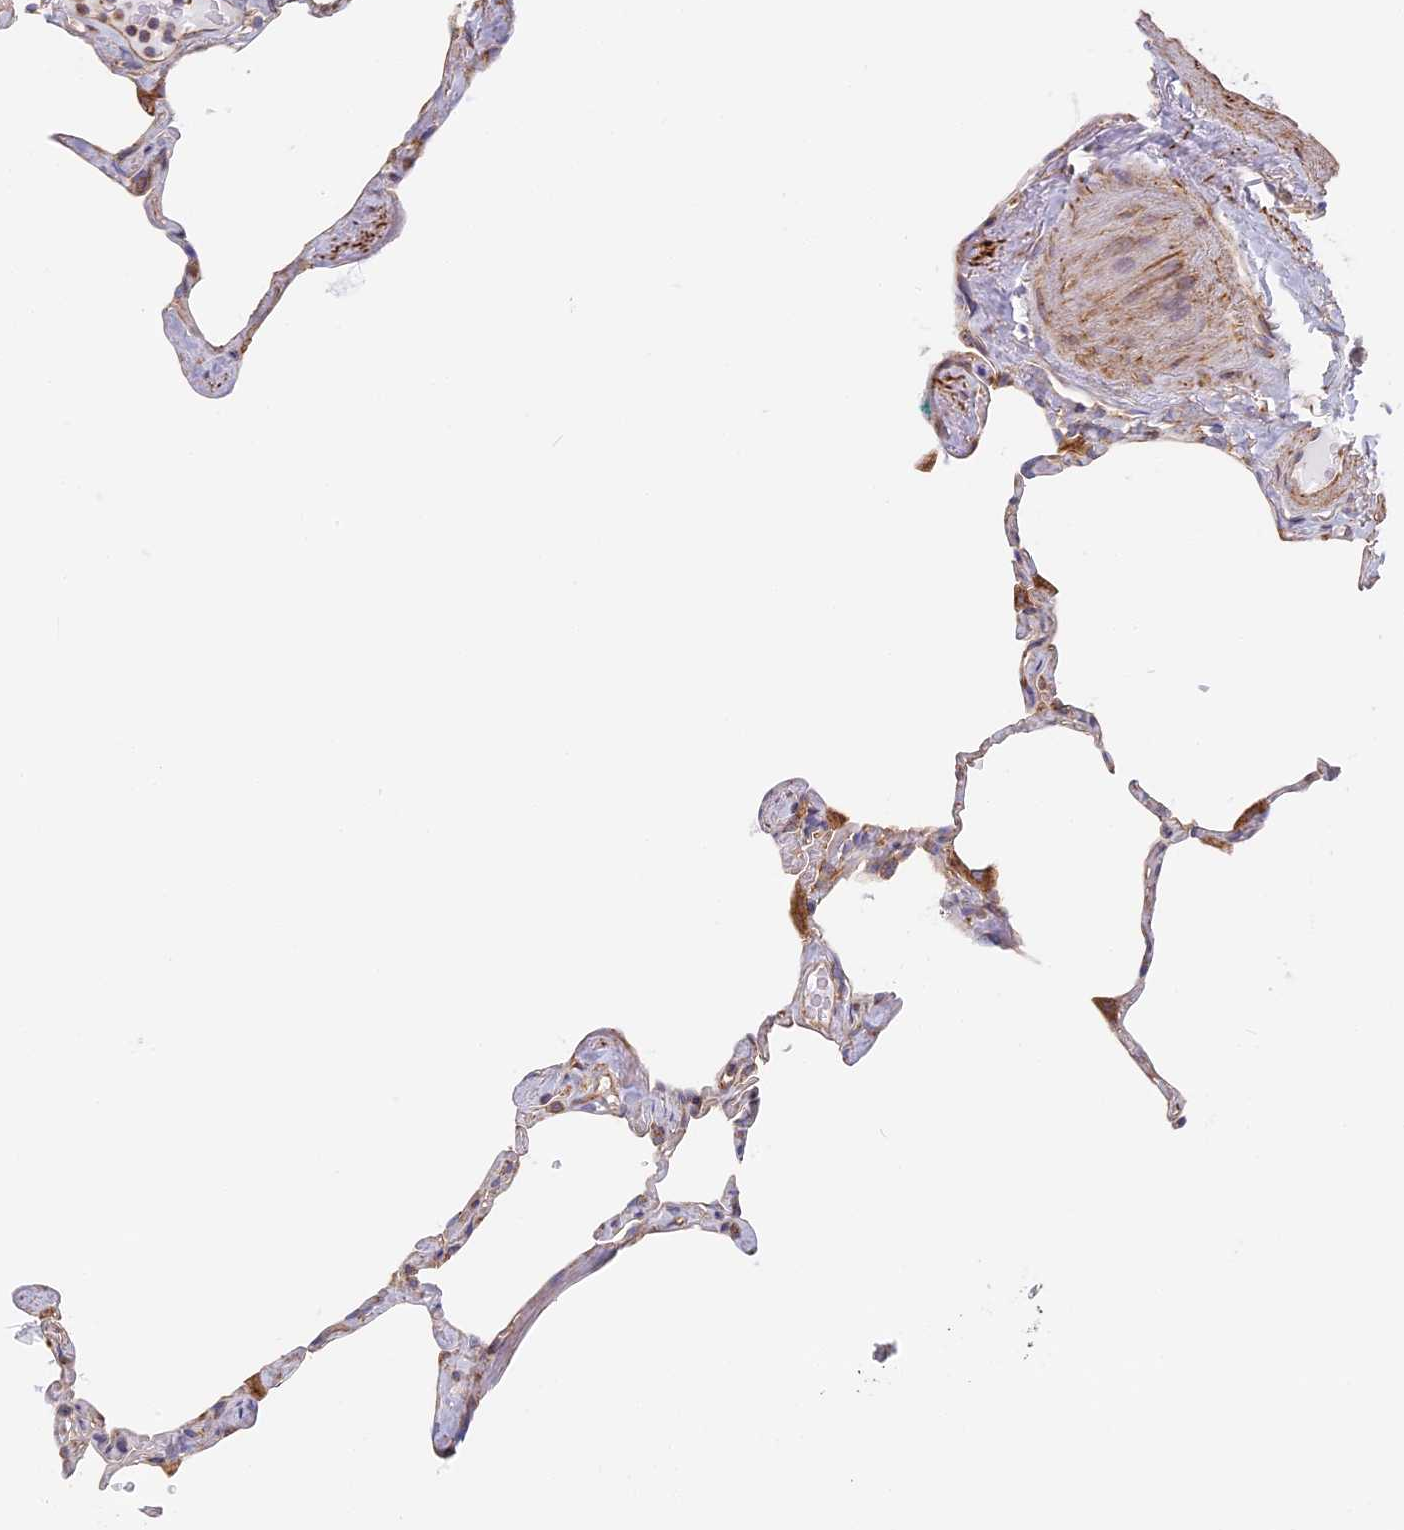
{"staining": {"intensity": "weak", "quantity": "<25%", "location": "cytoplasmic/membranous"}, "tissue": "lung", "cell_type": "Alveolar cells", "image_type": "normal", "snomed": [{"axis": "morphology", "description": "Normal tissue, NOS"}, {"axis": "topography", "description": "Lung"}], "caption": "Immunohistochemical staining of benign human lung exhibits no significant staining in alveolar cells. The staining was performed using DAB to visualize the protein expression in brown, while the nuclei were stained in blue with hematoxylin (Magnification: 20x).", "gene": "DDA1", "patient": {"sex": "male", "age": 65}}